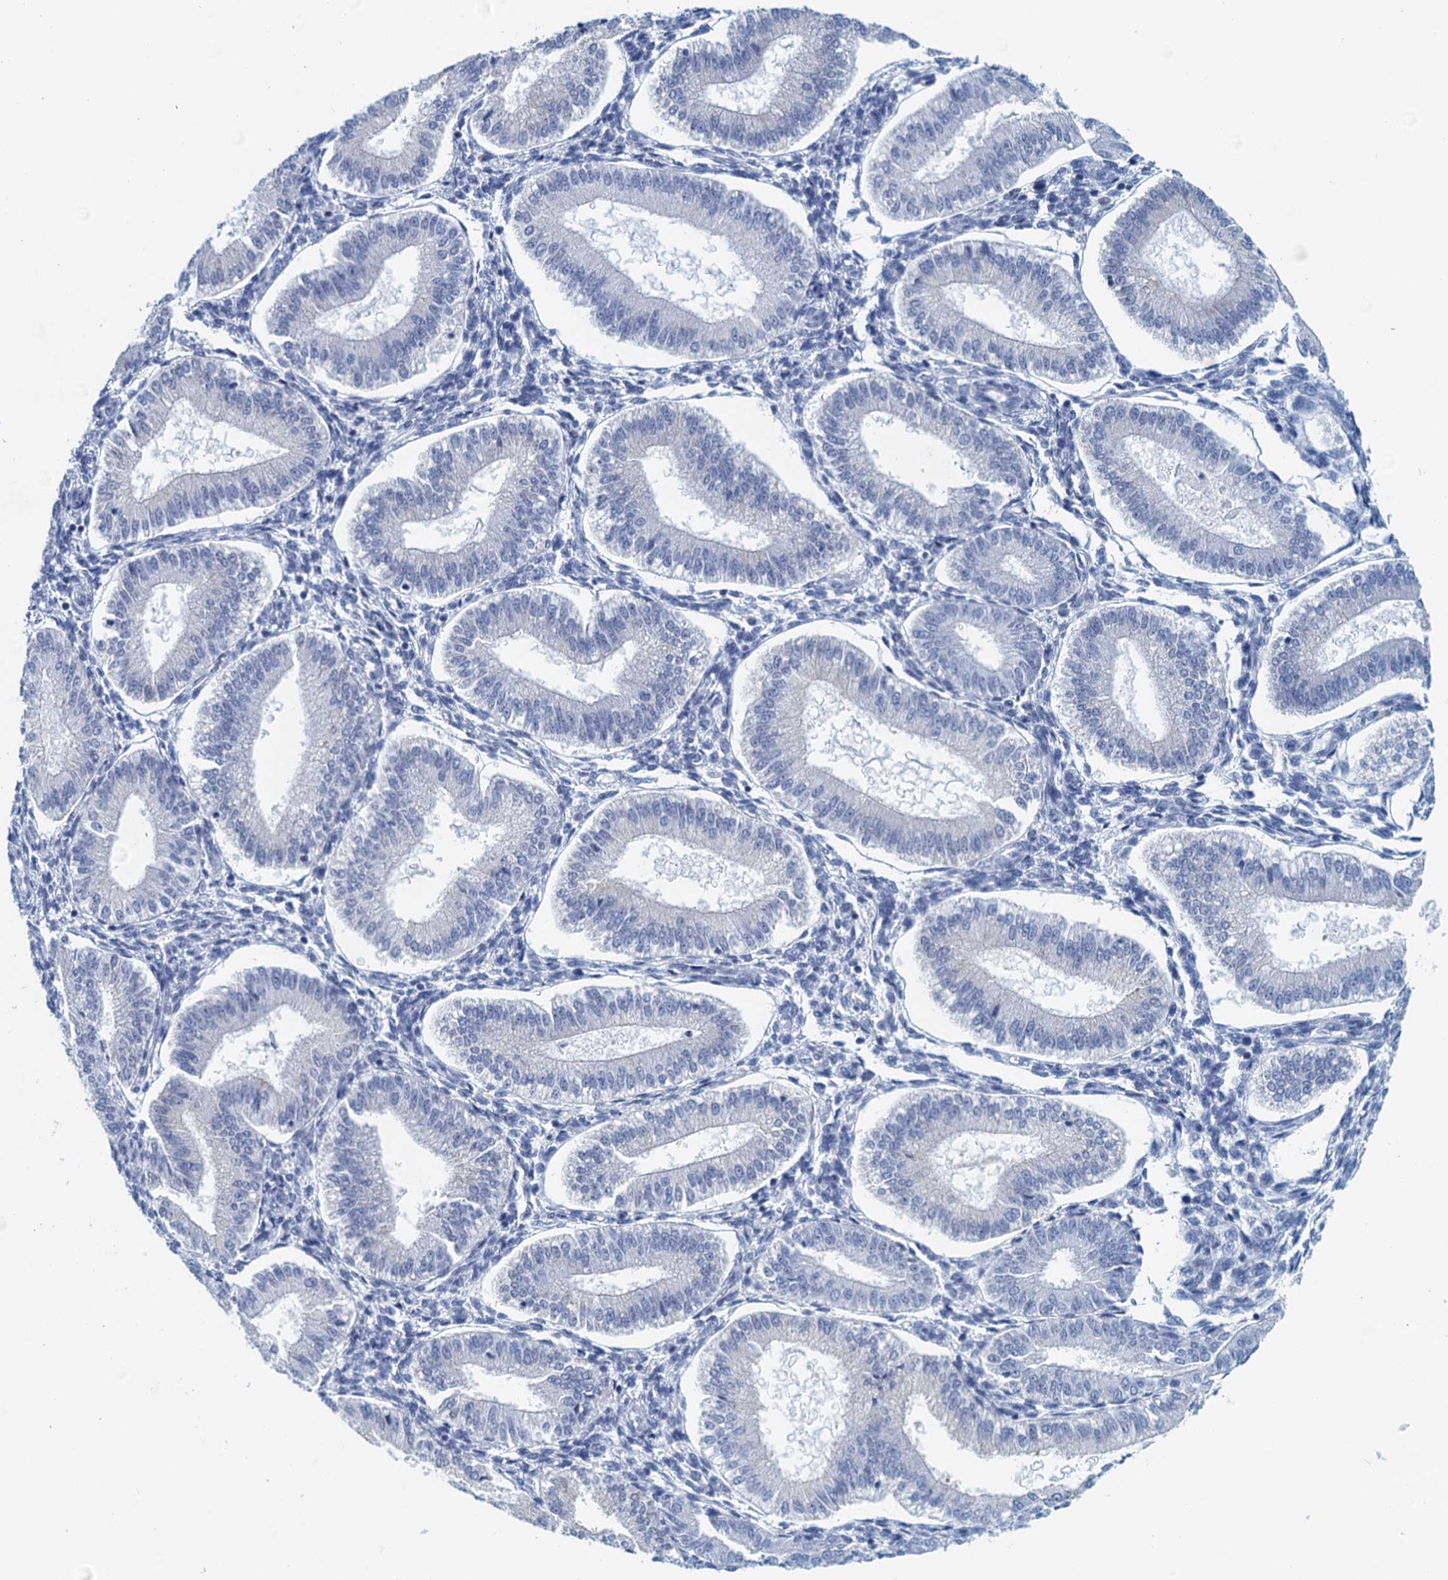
{"staining": {"intensity": "negative", "quantity": "none", "location": "none"}, "tissue": "endometrium", "cell_type": "Cells in endometrial stroma", "image_type": "normal", "snomed": [{"axis": "morphology", "description": "Normal tissue, NOS"}, {"axis": "topography", "description": "Endometrium"}], "caption": "Cells in endometrial stroma are negative for brown protein staining in normal endometrium. (DAB immunohistochemistry (IHC) with hematoxylin counter stain).", "gene": "CYP51A1", "patient": {"sex": "female", "age": 39}}